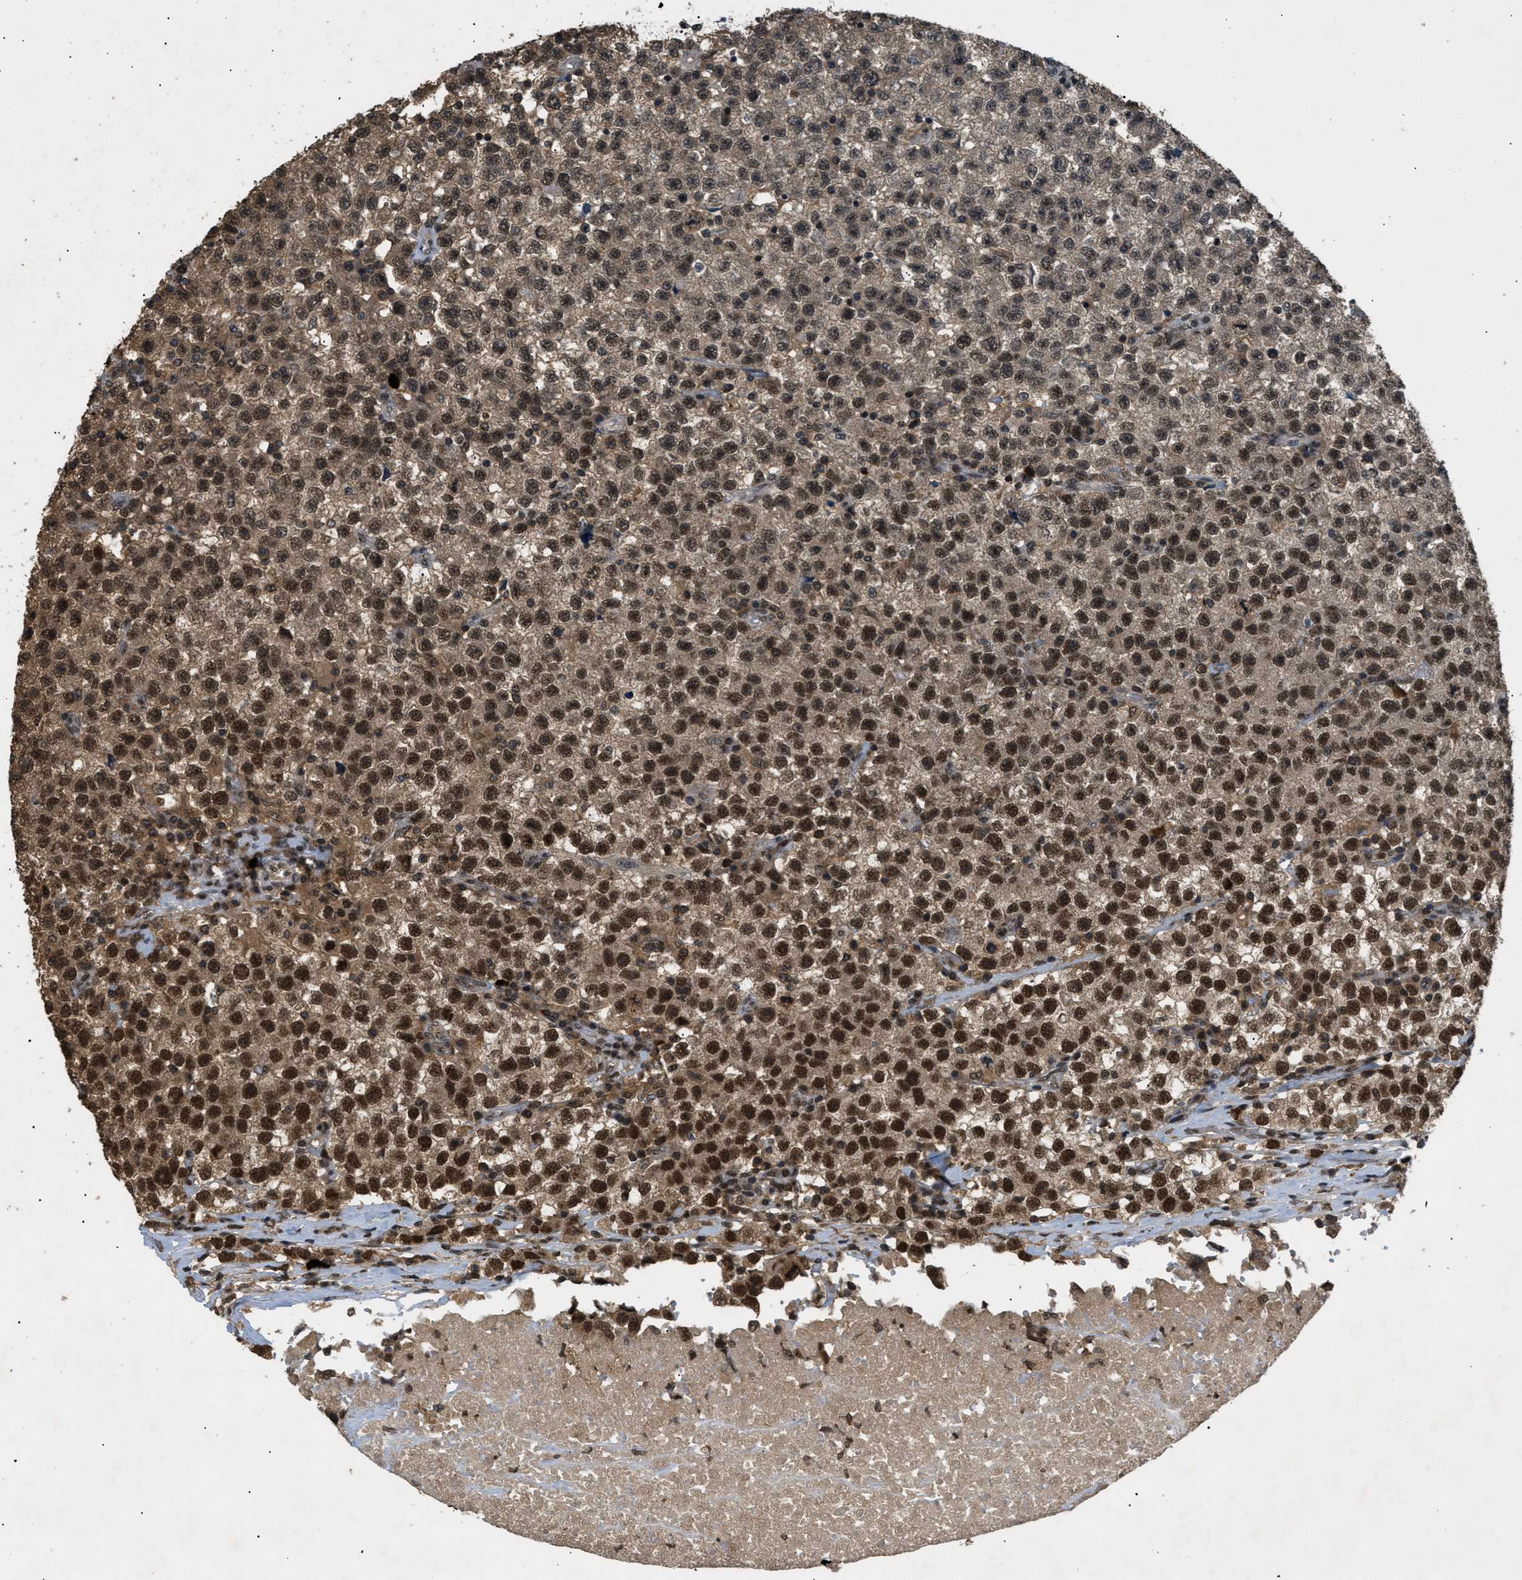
{"staining": {"intensity": "strong", "quantity": ">75%", "location": "nuclear"}, "tissue": "testis cancer", "cell_type": "Tumor cells", "image_type": "cancer", "snomed": [{"axis": "morphology", "description": "Seminoma, NOS"}, {"axis": "topography", "description": "Testis"}], "caption": "There is high levels of strong nuclear expression in tumor cells of seminoma (testis), as demonstrated by immunohistochemical staining (brown color).", "gene": "RBM5", "patient": {"sex": "male", "age": 22}}